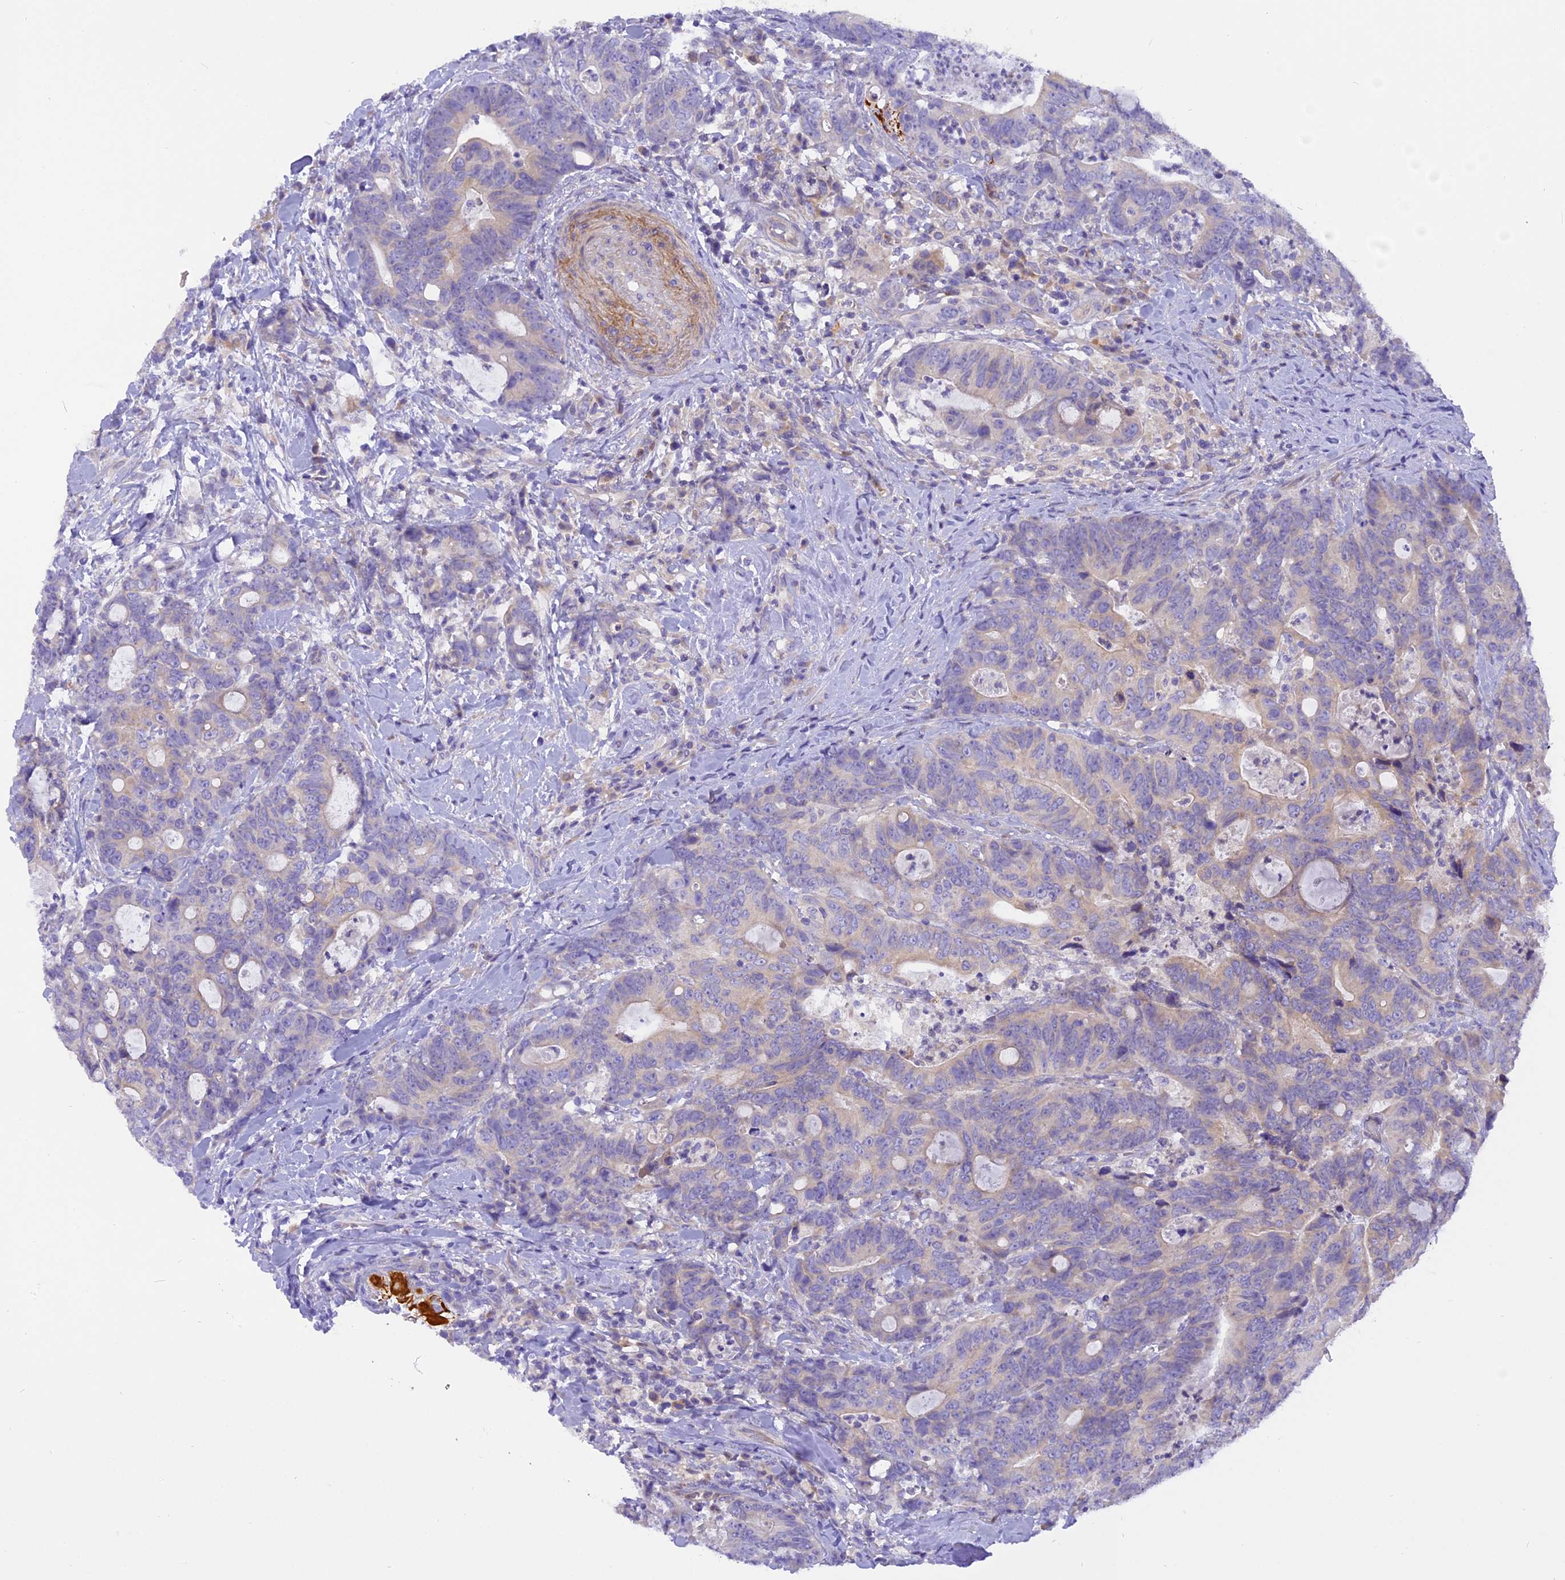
{"staining": {"intensity": "negative", "quantity": "none", "location": "none"}, "tissue": "colorectal cancer", "cell_type": "Tumor cells", "image_type": "cancer", "snomed": [{"axis": "morphology", "description": "Adenocarcinoma, NOS"}, {"axis": "topography", "description": "Colon"}], "caption": "This is an immunohistochemistry photomicrograph of colorectal cancer. There is no staining in tumor cells.", "gene": "TRIM3", "patient": {"sex": "female", "age": 82}}